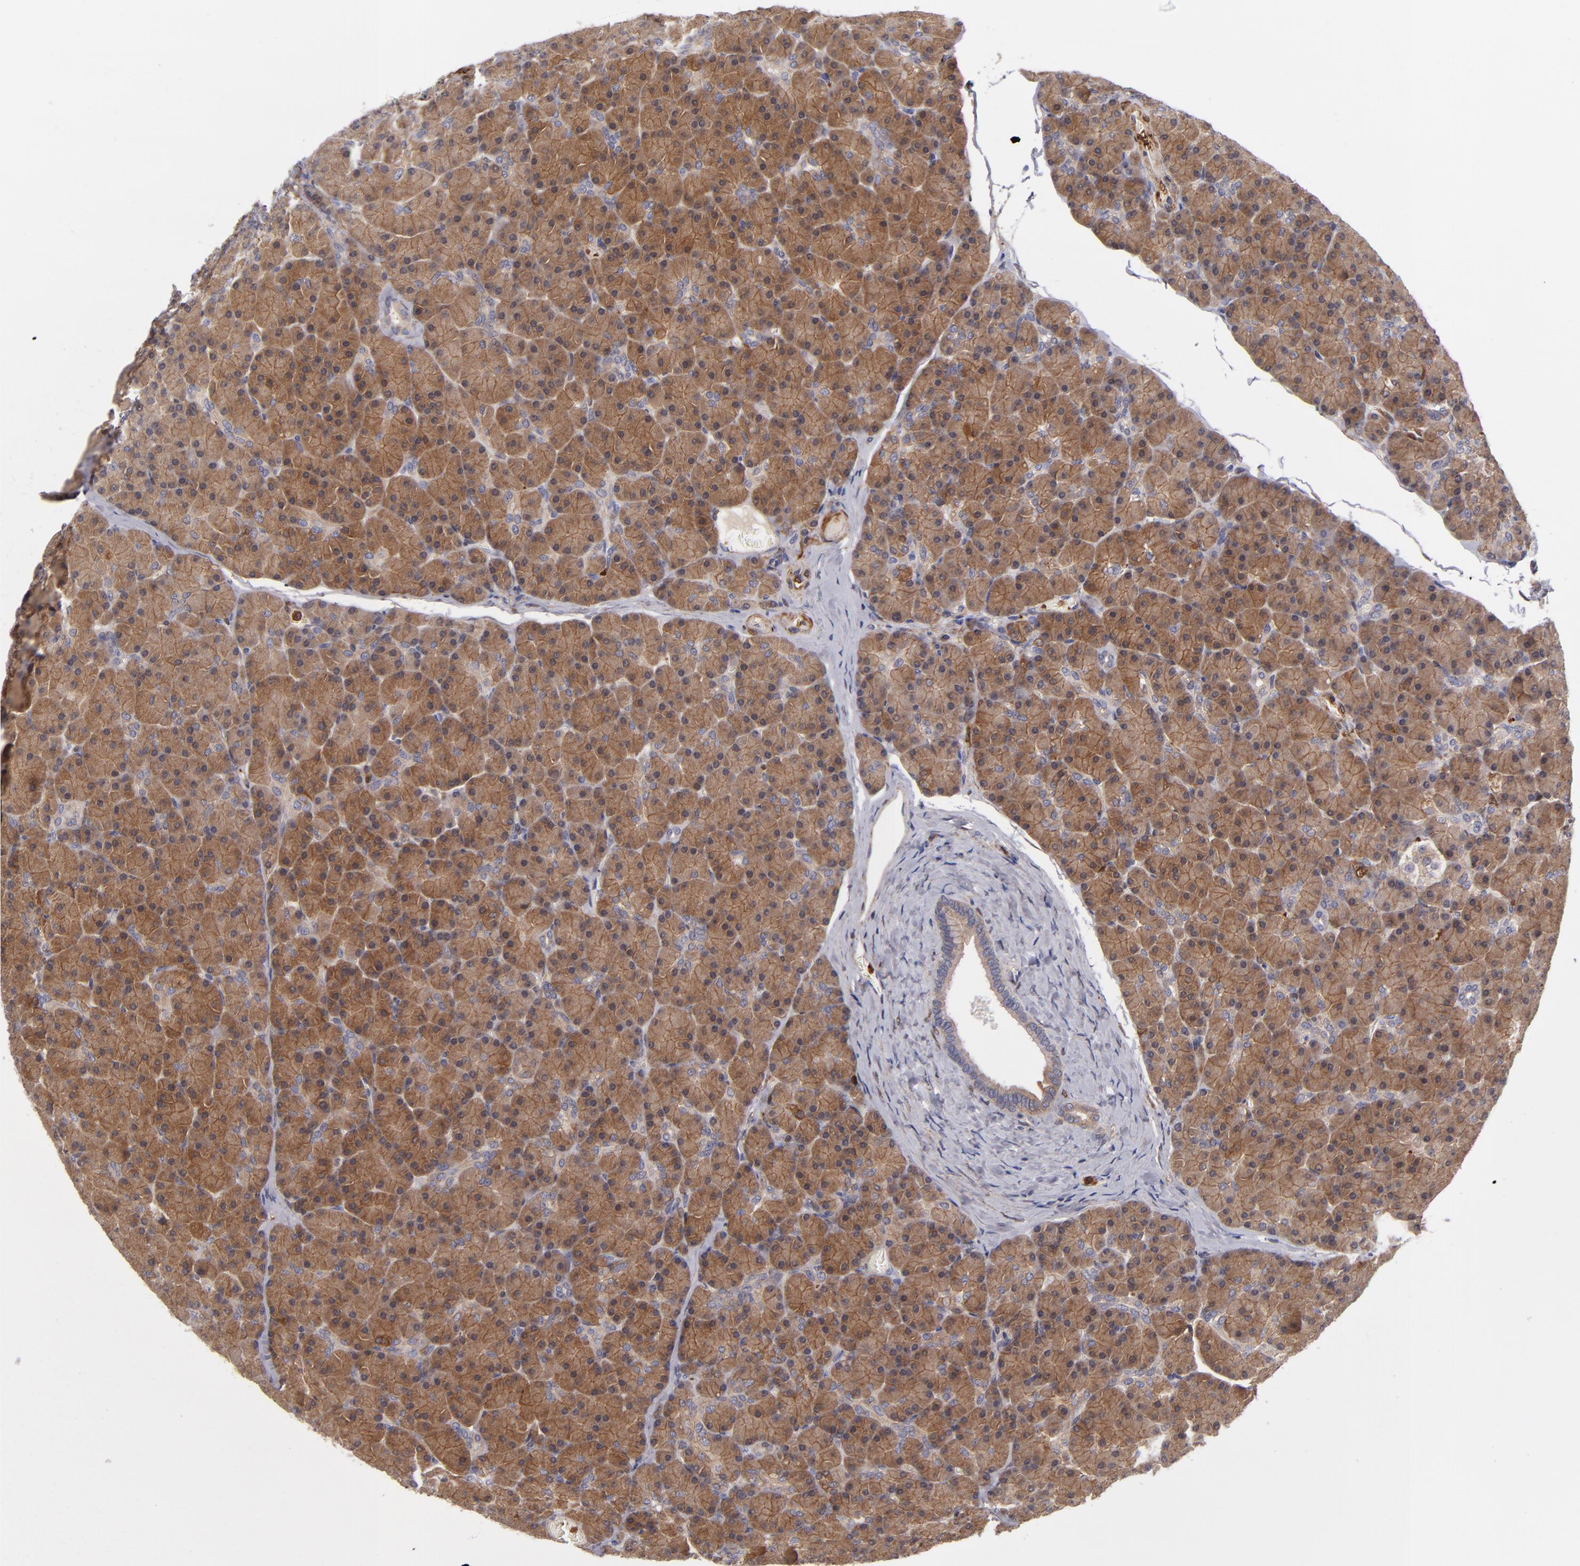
{"staining": {"intensity": "strong", "quantity": ">75%", "location": "cytoplasmic/membranous"}, "tissue": "pancreas", "cell_type": "Exocrine glandular cells", "image_type": "normal", "snomed": [{"axis": "morphology", "description": "Normal tissue, NOS"}, {"axis": "topography", "description": "Pancreas"}], "caption": "This is an image of immunohistochemistry (IHC) staining of unremarkable pancreas, which shows strong expression in the cytoplasmic/membranous of exocrine glandular cells.", "gene": "VCL", "patient": {"sex": "female", "age": 43}}